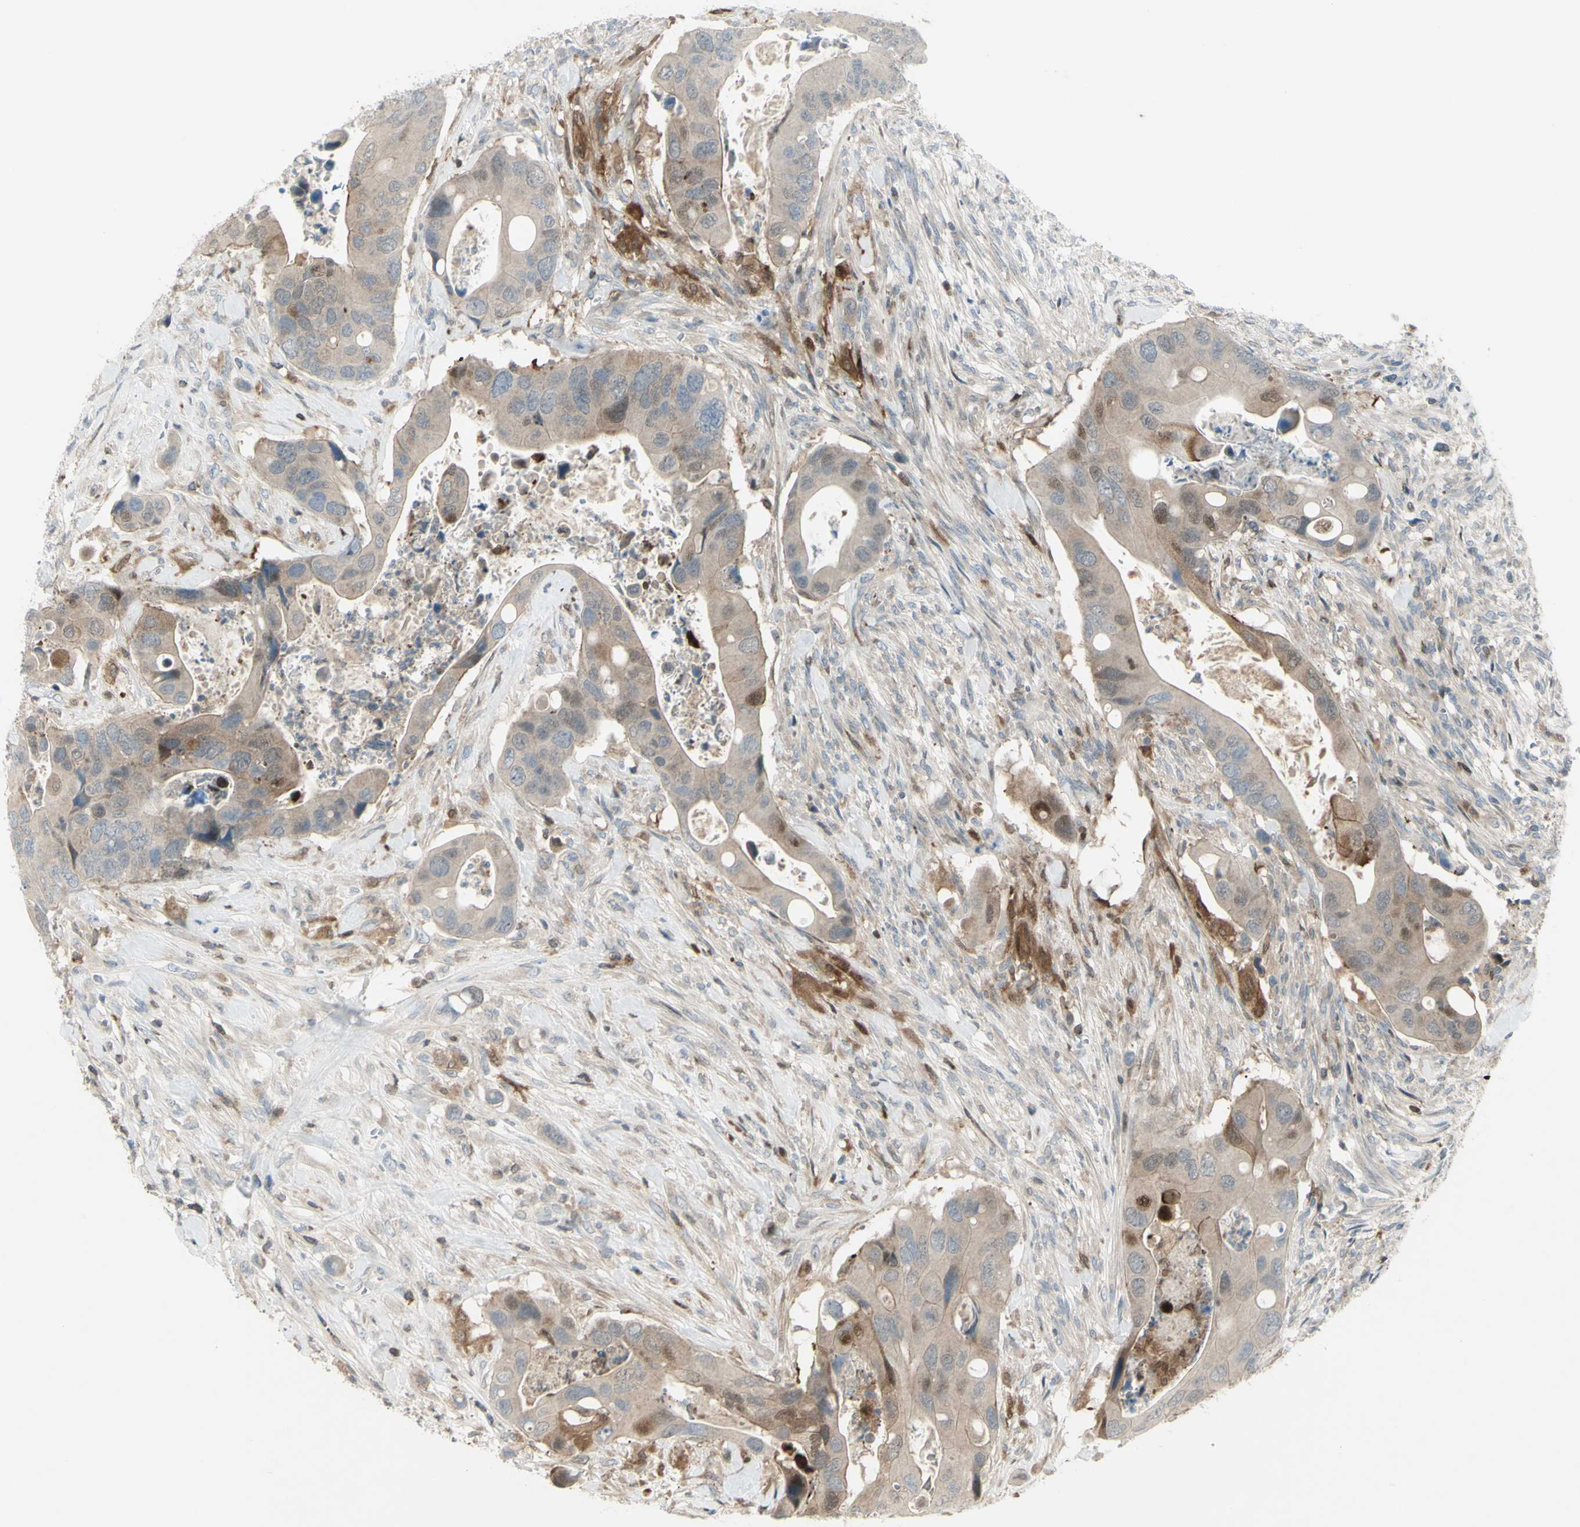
{"staining": {"intensity": "moderate", "quantity": "25%-75%", "location": "cytoplasmic/membranous,nuclear"}, "tissue": "colorectal cancer", "cell_type": "Tumor cells", "image_type": "cancer", "snomed": [{"axis": "morphology", "description": "Adenocarcinoma, NOS"}, {"axis": "topography", "description": "Rectum"}], "caption": "Tumor cells show medium levels of moderate cytoplasmic/membranous and nuclear expression in approximately 25%-75% of cells in human colorectal cancer. (Brightfield microscopy of DAB IHC at high magnification).", "gene": "C1orf159", "patient": {"sex": "female", "age": 57}}